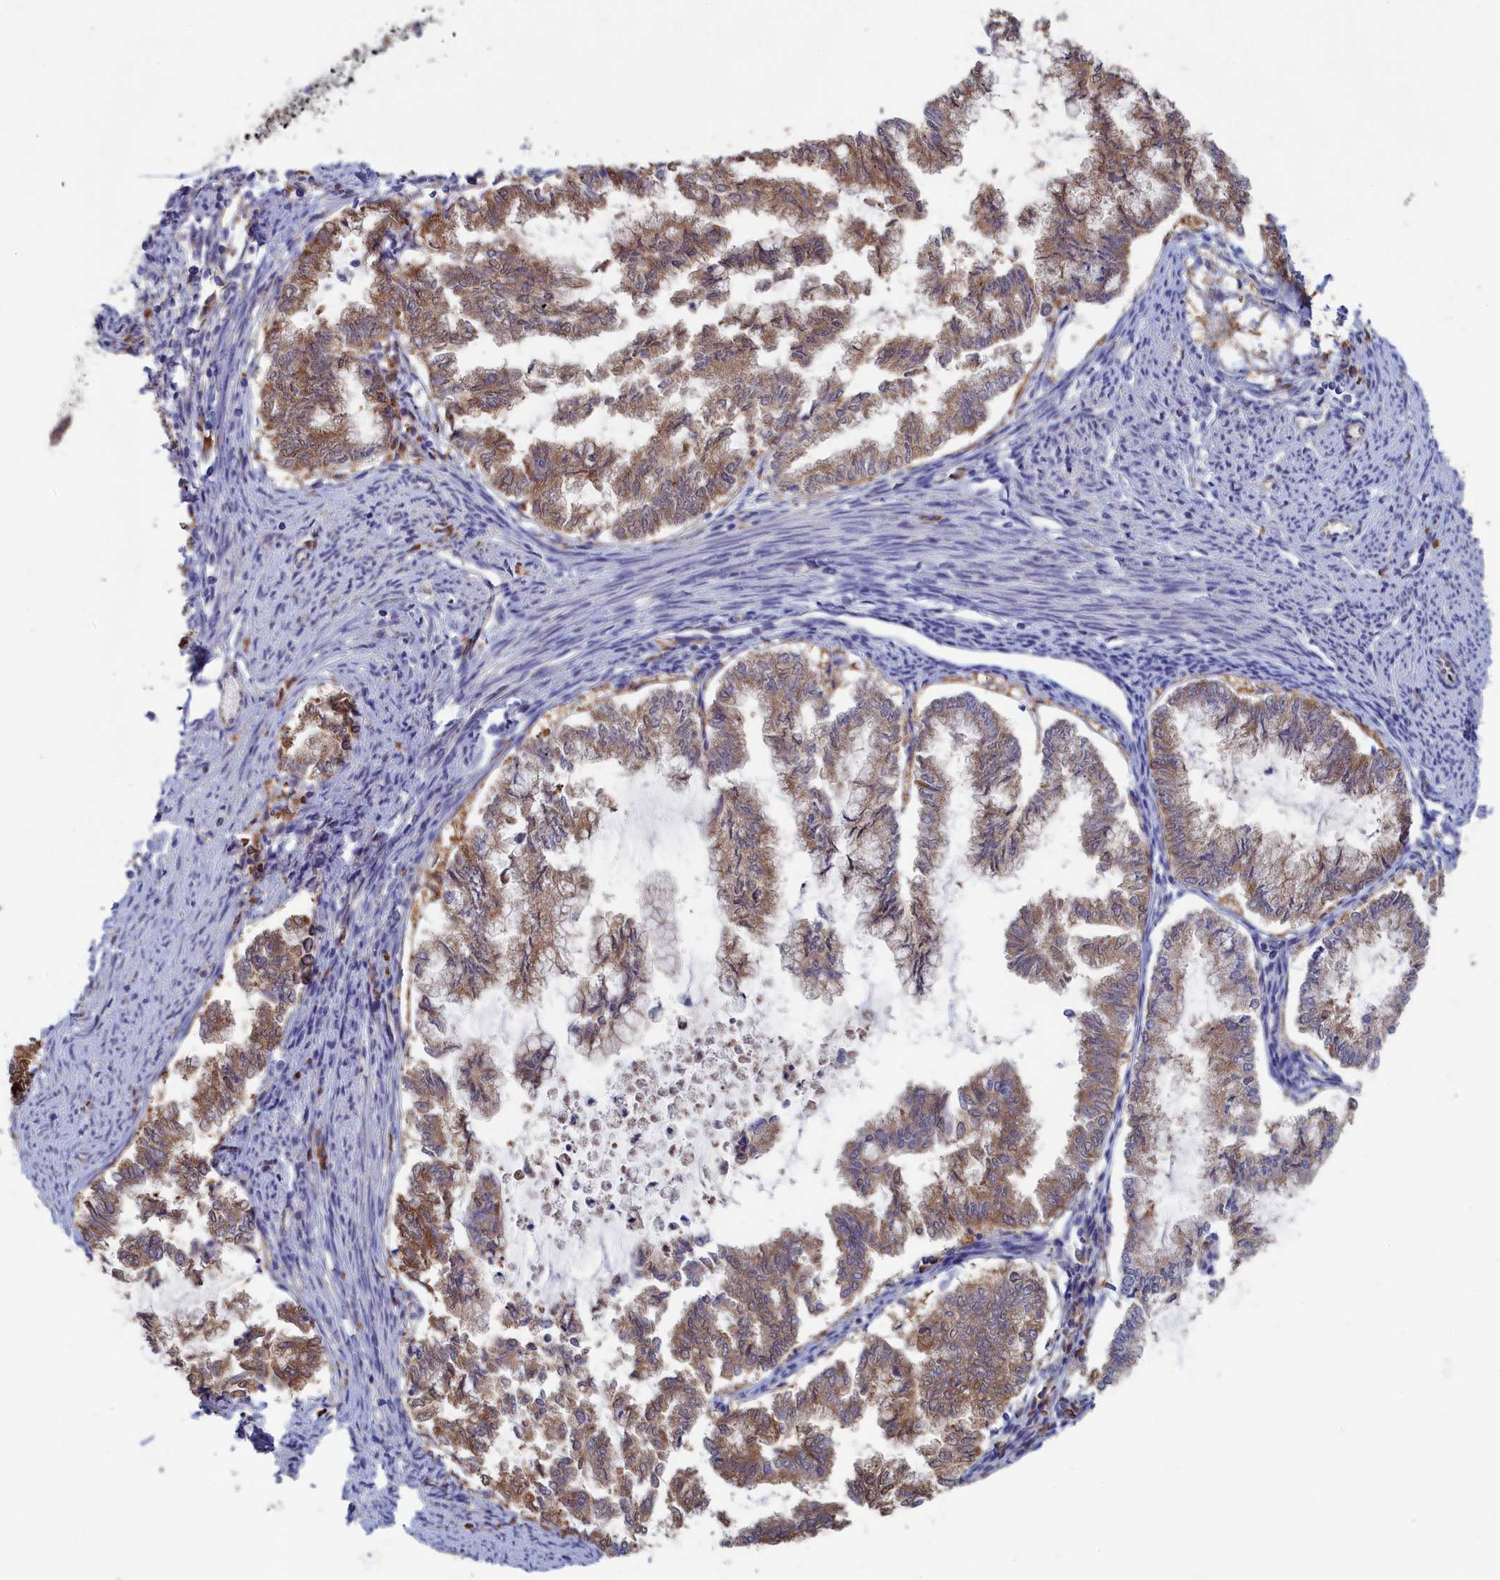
{"staining": {"intensity": "moderate", "quantity": ">75%", "location": "cytoplasmic/membranous"}, "tissue": "endometrial cancer", "cell_type": "Tumor cells", "image_type": "cancer", "snomed": [{"axis": "morphology", "description": "Adenocarcinoma, NOS"}, {"axis": "topography", "description": "Endometrium"}], "caption": "Immunohistochemistry of human endometrial cancer shows medium levels of moderate cytoplasmic/membranous staining in about >75% of tumor cells.", "gene": "SYNDIG1L", "patient": {"sex": "female", "age": 79}}